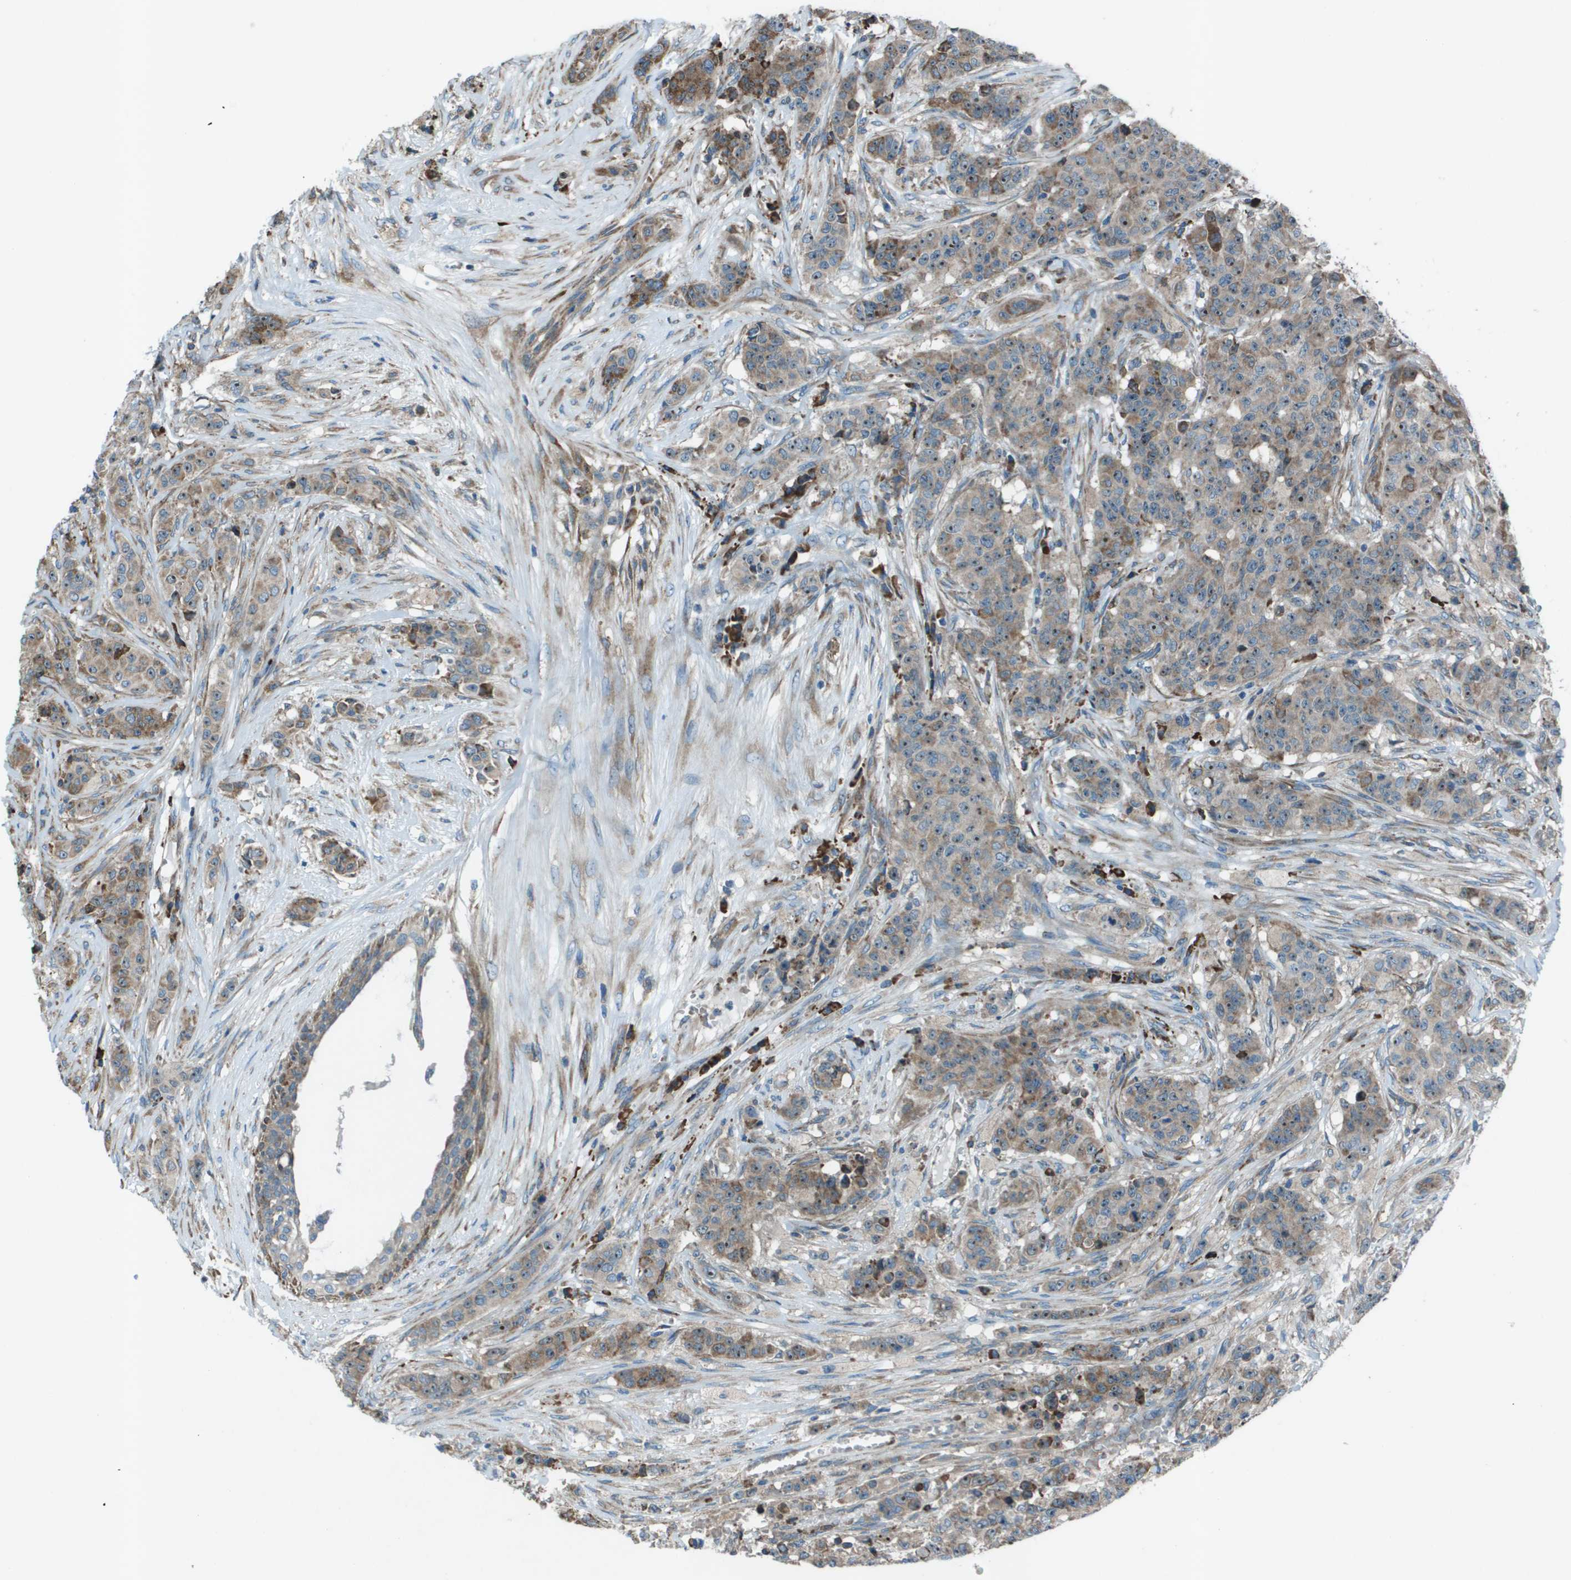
{"staining": {"intensity": "weak", "quantity": ">75%", "location": "cytoplasmic/membranous,nuclear"}, "tissue": "breast cancer", "cell_type": "Tumor cells", "image_type": "cancer", "snomed": [{"axis": "morphology", "description": "Normal tissue, NOS"}, {"axis": "morphology", "description": "Duct carcinoma"}, {"axis": "topography", "description": "Breast"}], "caption": "High-power microscopy captured an immunohistochemistry (IHC) micrograph of breast invasive ductal carcinoma, revealing weak cytoplasmic/membranous and nuclear positivity in about >75% of tumor cells.", "gene": "UTS2", "patient": {"sex": "female", "age": 40}}